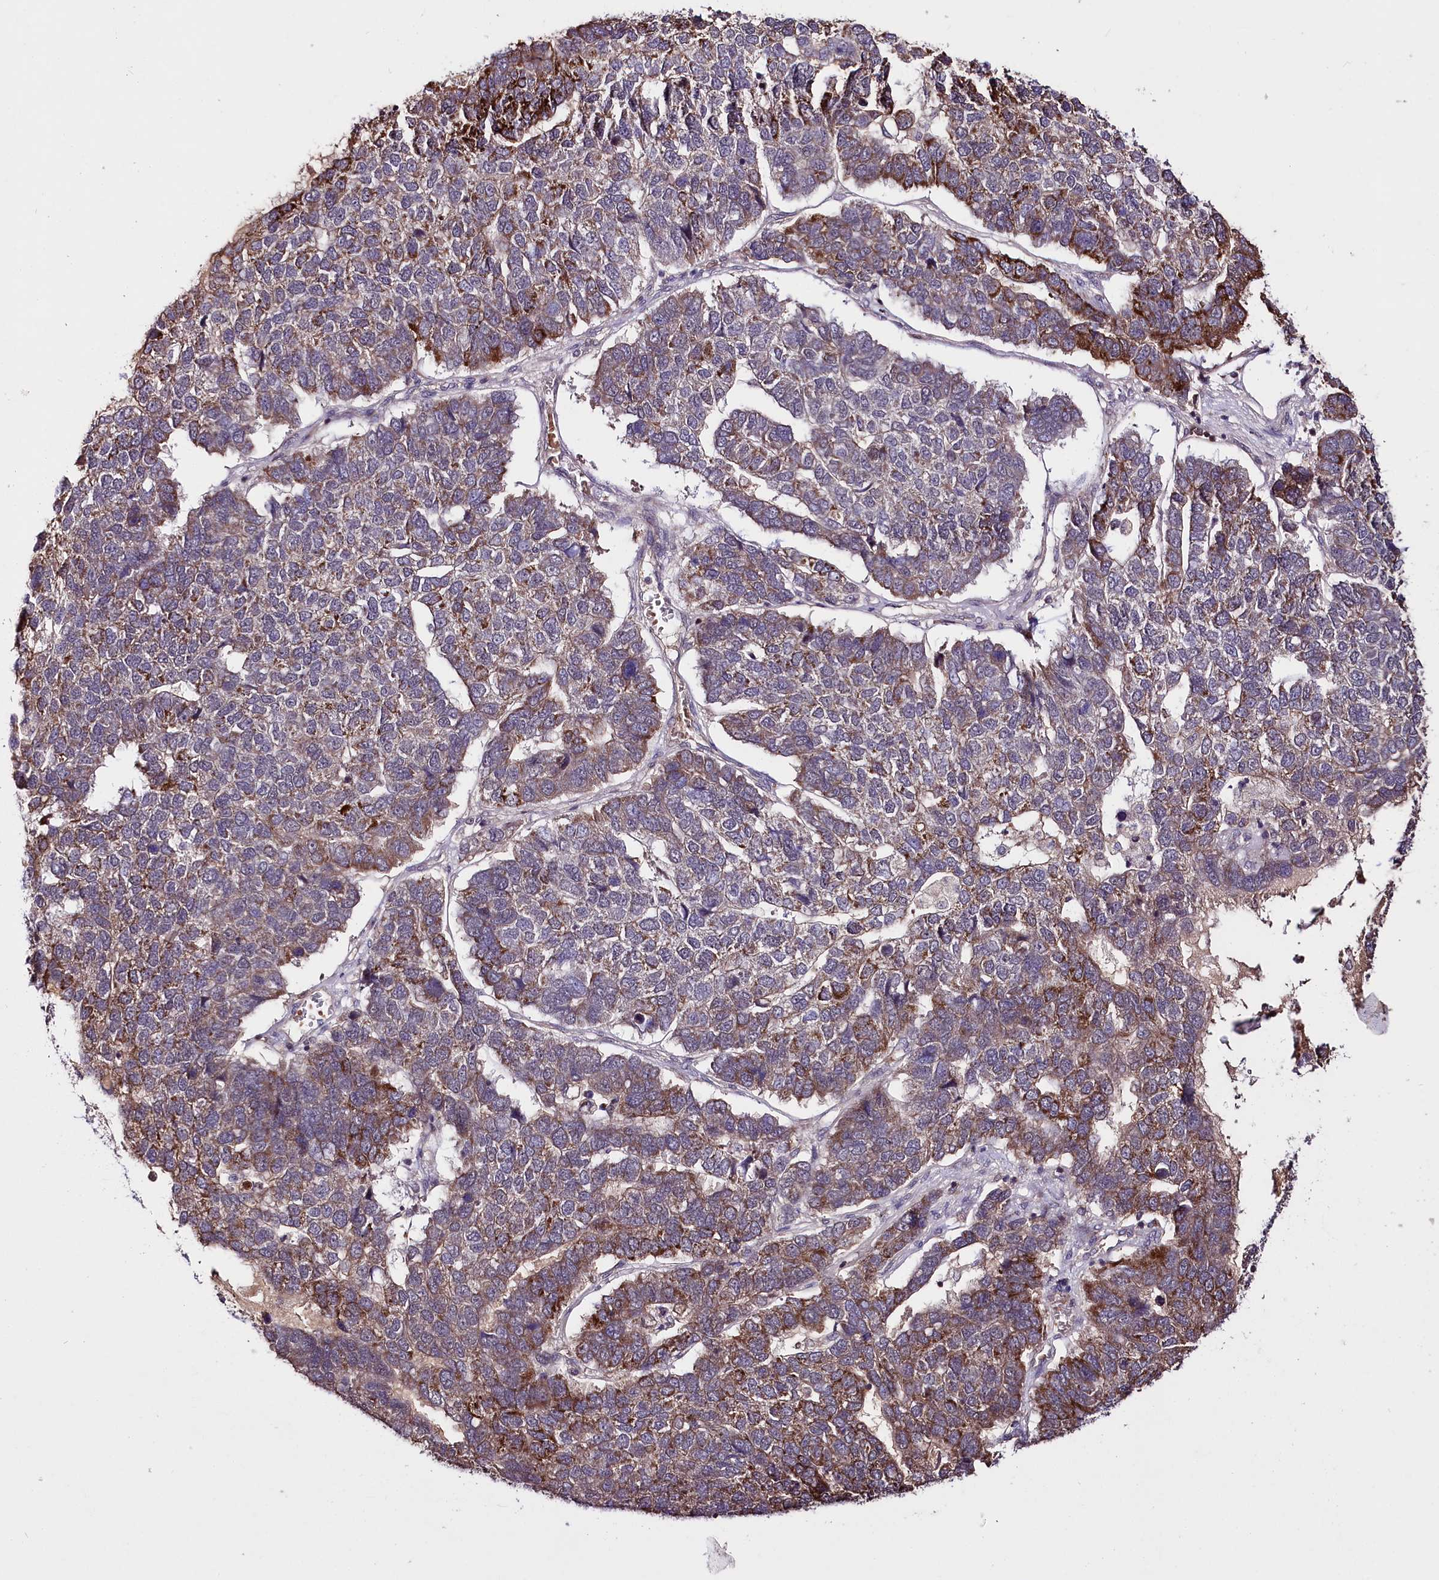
{"staining": {"intensity": "moderate", "quantity": "25%-75%", "location": "cytoplasmic/membranous"}, "tissue": "pancreatic cancer", "cell_type": "Tumor cells", "image_type": "cancer", "snomed": [{"axis": "morphology", "description": "Adenocarcinoma, NOS"}, {"axis": "topography", "description": "Pancreas"}], "caption": "Brown immunohistochemical staining in human pancreatic cancer (adenocarcinoma) demonstrates moderate cytoplasmic/membranous expression in approximately 25%-75% of tumor cells.", "gene": "TAFAZZIN", "patient": {"sex": "female", "age": 61}}